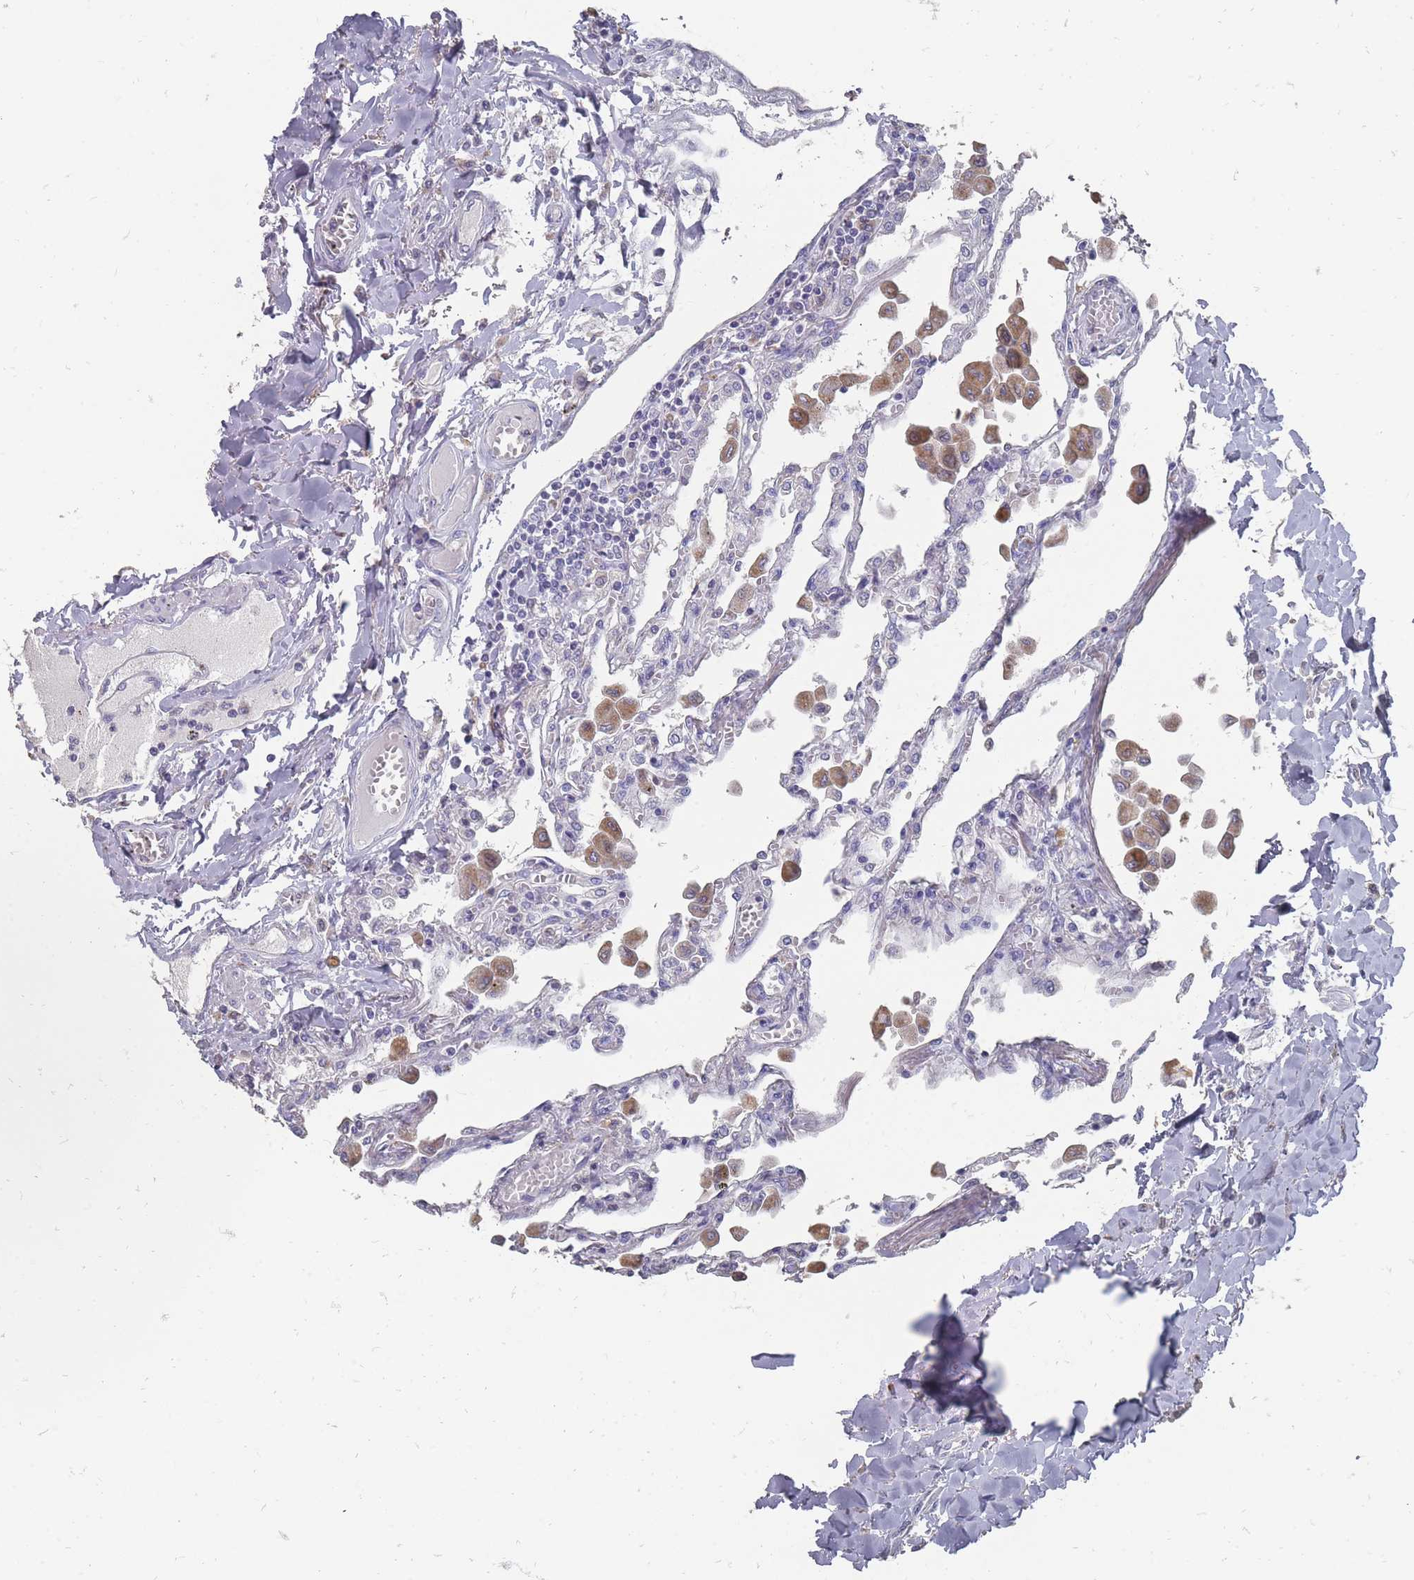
{"staining": {"intensity": "negative", "quantity": "none", "location": "none"}, "tissue": "lung", "cell_type": "Alveolar cells", "image_type": "normal", "snomed": [{"axis": "morphology", "description": "Normal tissue, NOS"}, {"axis": "topography", "description": "Bronchus"}, {"axis": "topography", "description": "Lung"}], "caption": "Image shows no protein expression in alveolar cells of benign lung.", "gene": "OTULINL", "patient": {"sex": "female", "age": 49}}